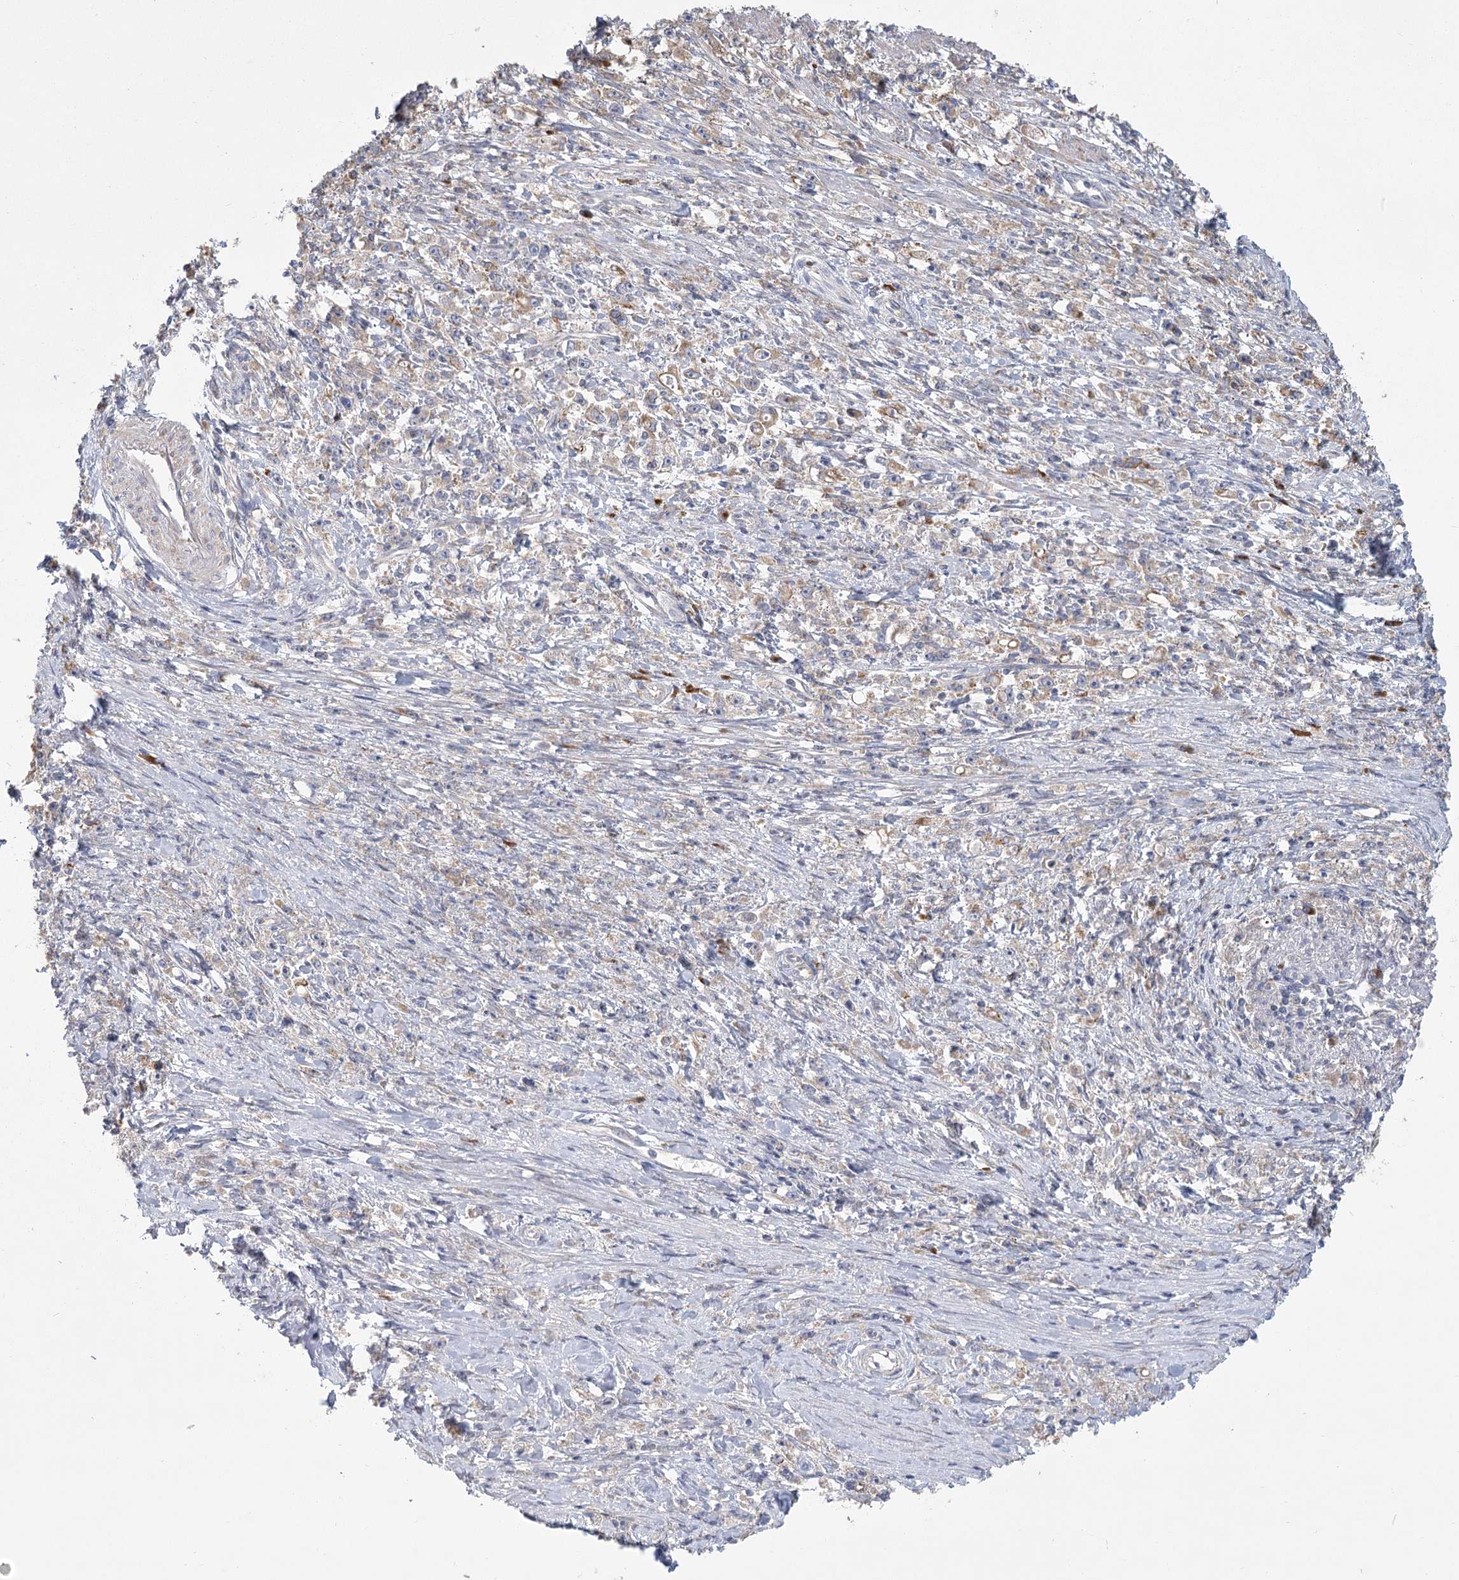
{"staining": {"intensity": "weak", "quantity": "<25%", "location": "cytoplasmic/membranous"}, "tissue": "stomach cancer", "cell_type": "Tumor cells", "image_type": "cancer", "snomed": [{"axis": "morphology", "description": "Adenocarcinoma, NOS"}, {"axis": "topography", "description": "Stomach"}], "caption": "IHC image of human stomach cancer (adenocarcinoma) stained for a protein (brown), which demonstrates no positivity in tumor cells.", "gene": "CNTLN", "patient": {"sex": "female", "age": 59}}